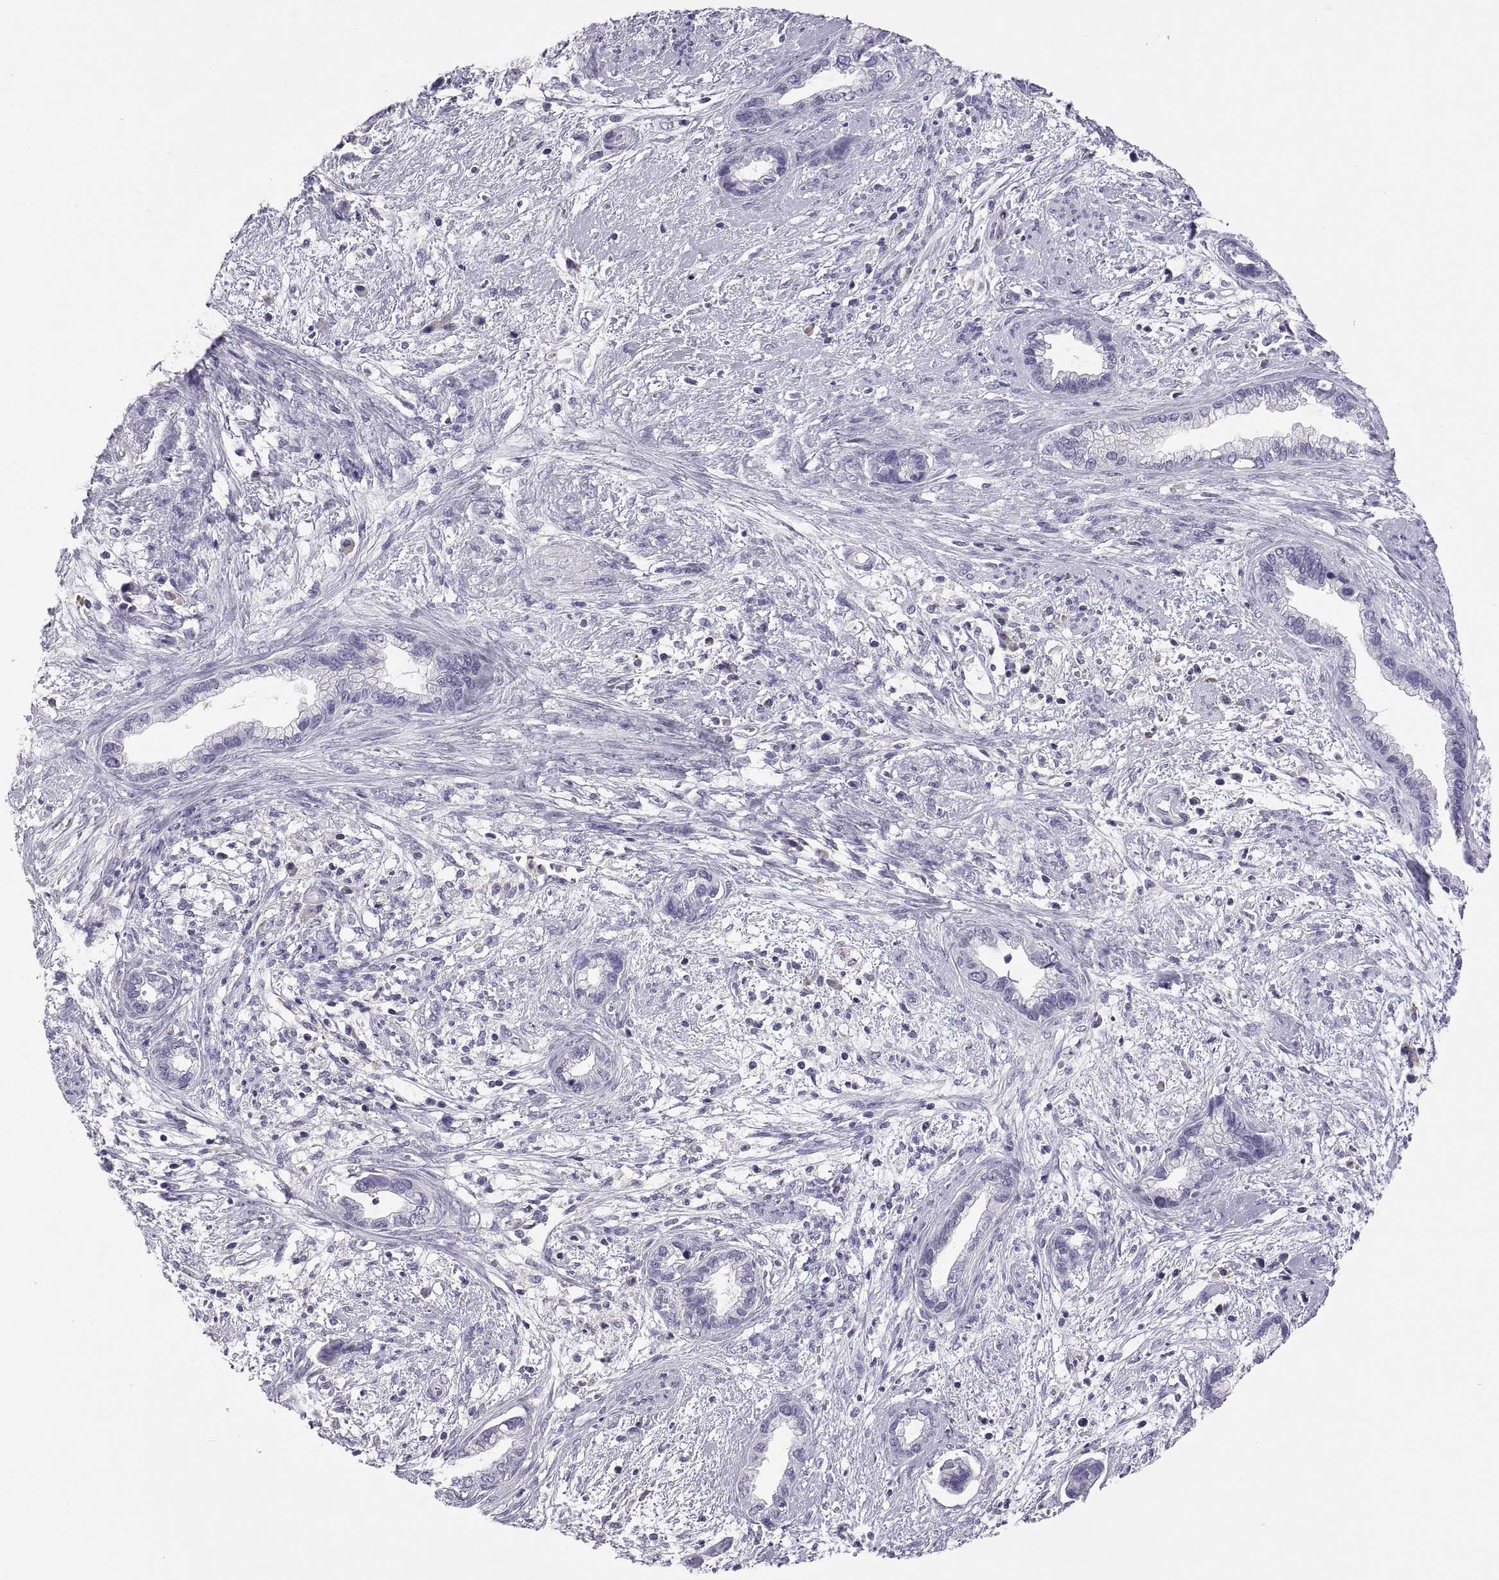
{"staining": {"intensity": "negative", "quantity": "none", "location": "none"}, "tissue": "cervical cancer", "cell_type": "Tumor cells", "image_type": "cancer", "snomed": [{"axis": "morphology", "description": "Adenocarcinoma, NOS"}, {"axis": "topography", "description": "Cervix"}], "caption": "High magnification brightfield microscopy of cervical cancer (adenocarcinoma) stained with DAB (3,3'-diaminobenzidine) (brown) and counterstained with hematoxylin (blue): tumor cells show no significant expression.", "gene": "RGS19", "patient": {"sex": "female", "age": 62}}